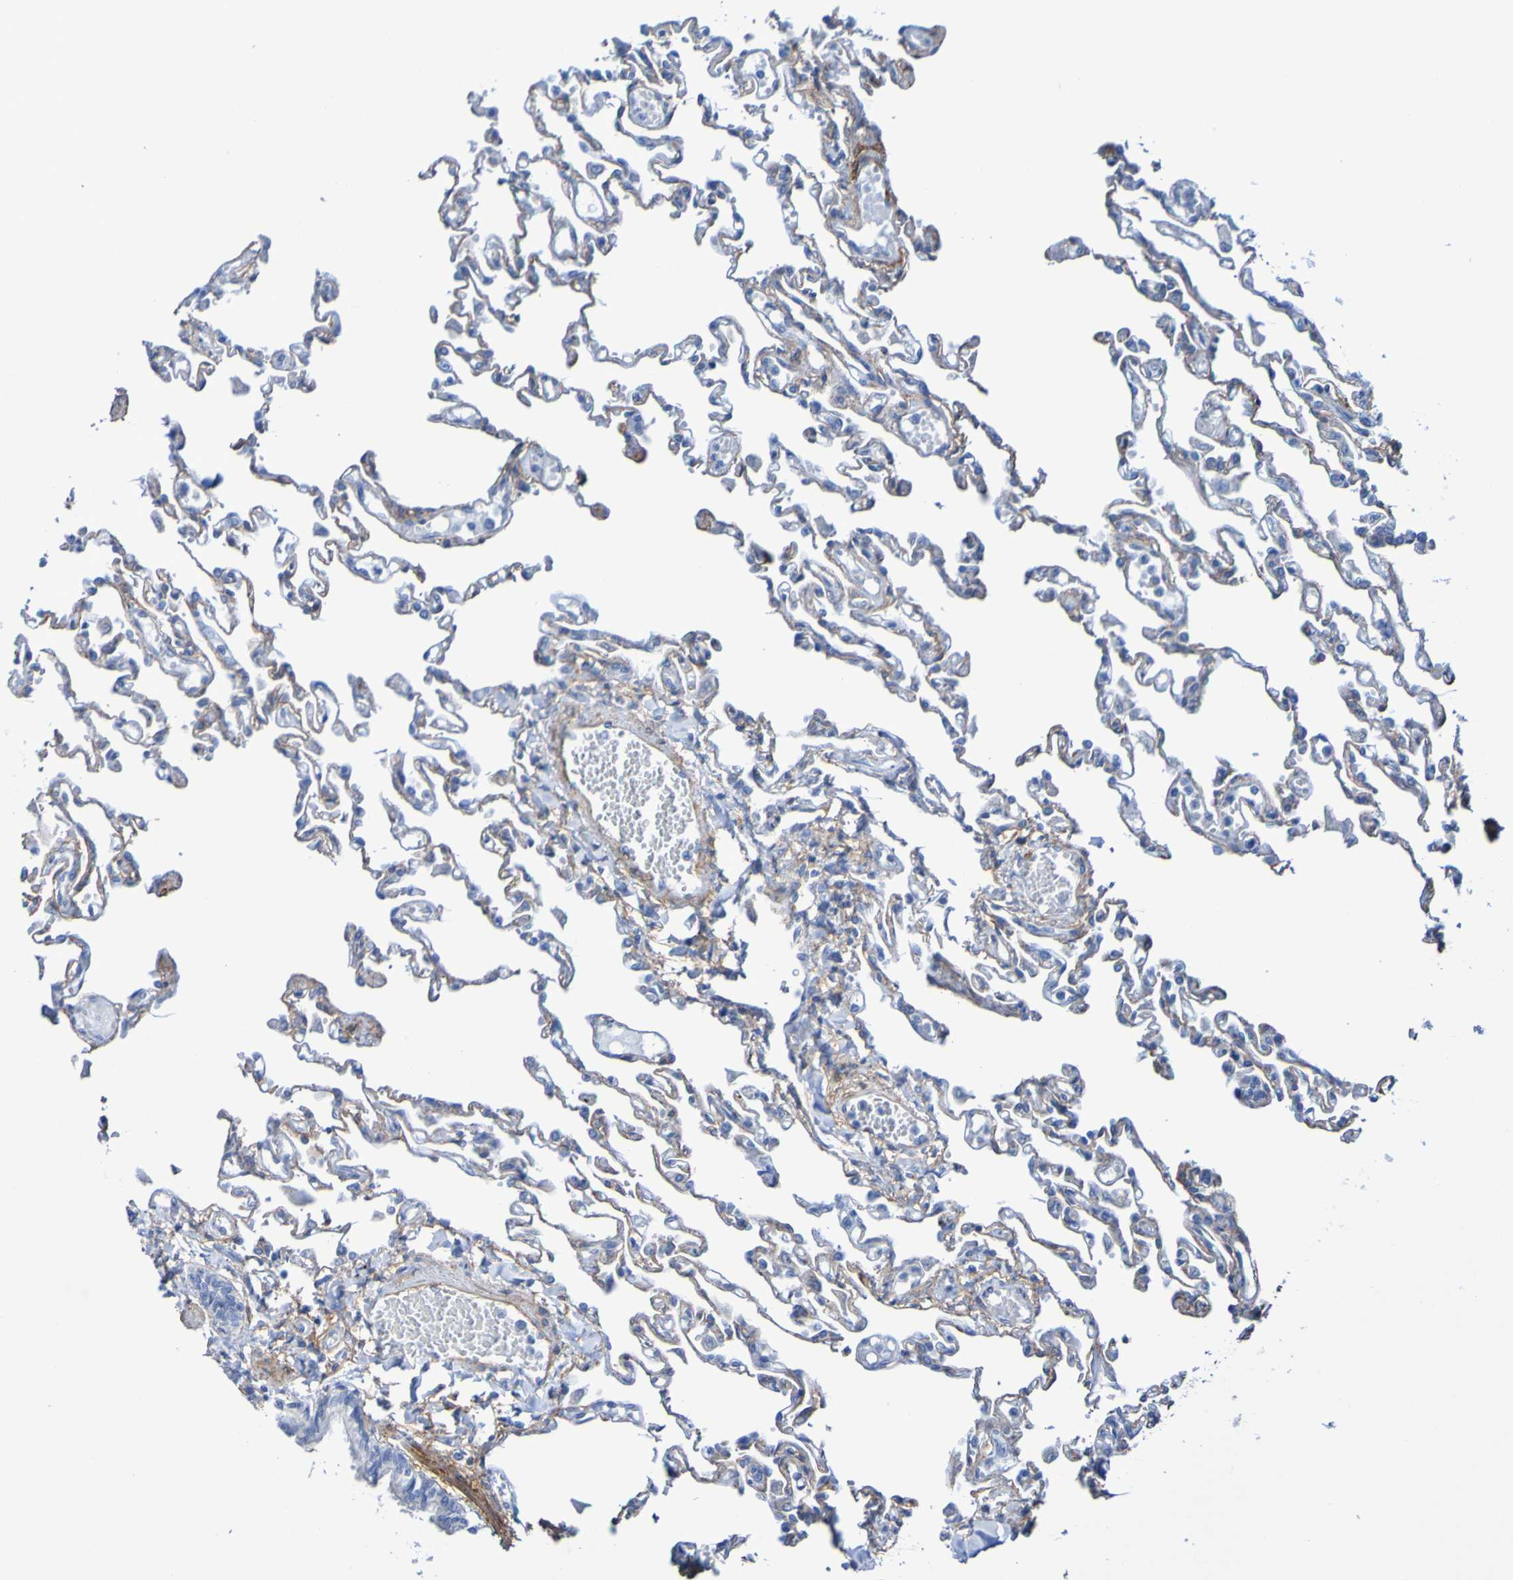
{"staining": {"intensity": "weak", "quantity": "<25%", "location": "cytoplasmic/membranous"}, "tissue": "lung", "cell_type": "Alveolar cells", "image_type": "normal", "snomed": [{"axis": "morphology", "description": "Normal tissue, NOS"}, {"axis": "topography", "description": "Lung"}], "caption": "Immunohistochemical staining of benign lung exhibits no significant expression in alveolar cells.", "gene": "SGCB", "patient": {"sex": "male", "age": 21}}